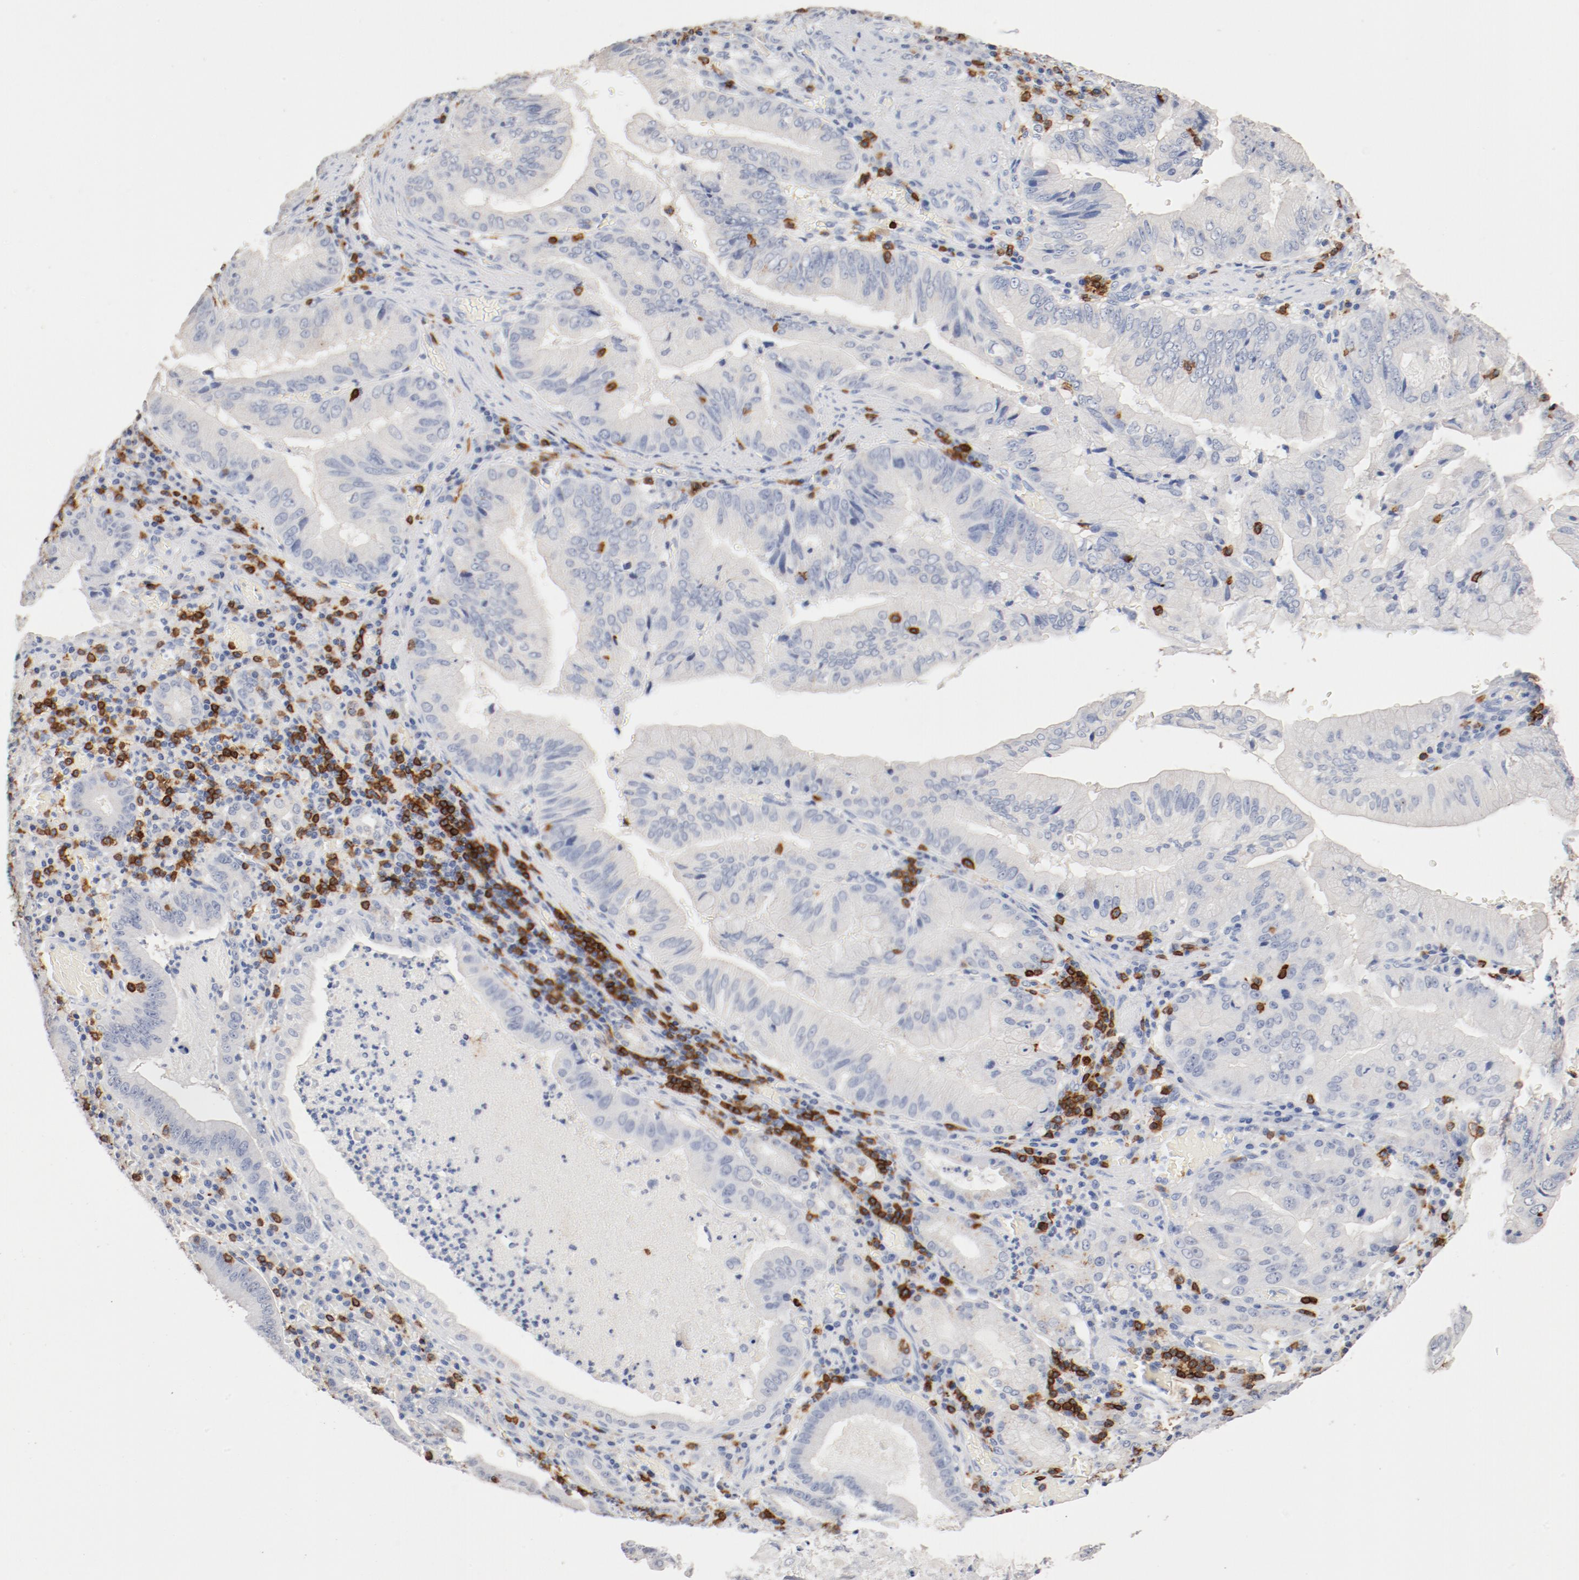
{"staining": {"intensity": "negative", "quantity": "none", "location": "none"}, "tissue": "stomach cancer", "cell_type": "Tumor cells", "image_type": "cancer", "snomed": [{"axis": "morphology", "description": "Adenocarcinoma, NOS"}, {"axis": "topography", "description": "Stomach, upper"}], "caption": "High magnification brightfield microscopy of stomach cancer (adenocarcinoma) stained with DAB (3,3'-diaminobenzidine) (brown) and counterstained with hematoxylin (blue): tumor cells show no significant expression. (Brightfield microscopy of DAB (3,3'-diaminobenzidine) immunohistochemistry at high magnification).", "gene": "CD247", "patient": {"sex": "male", "age": 80}}